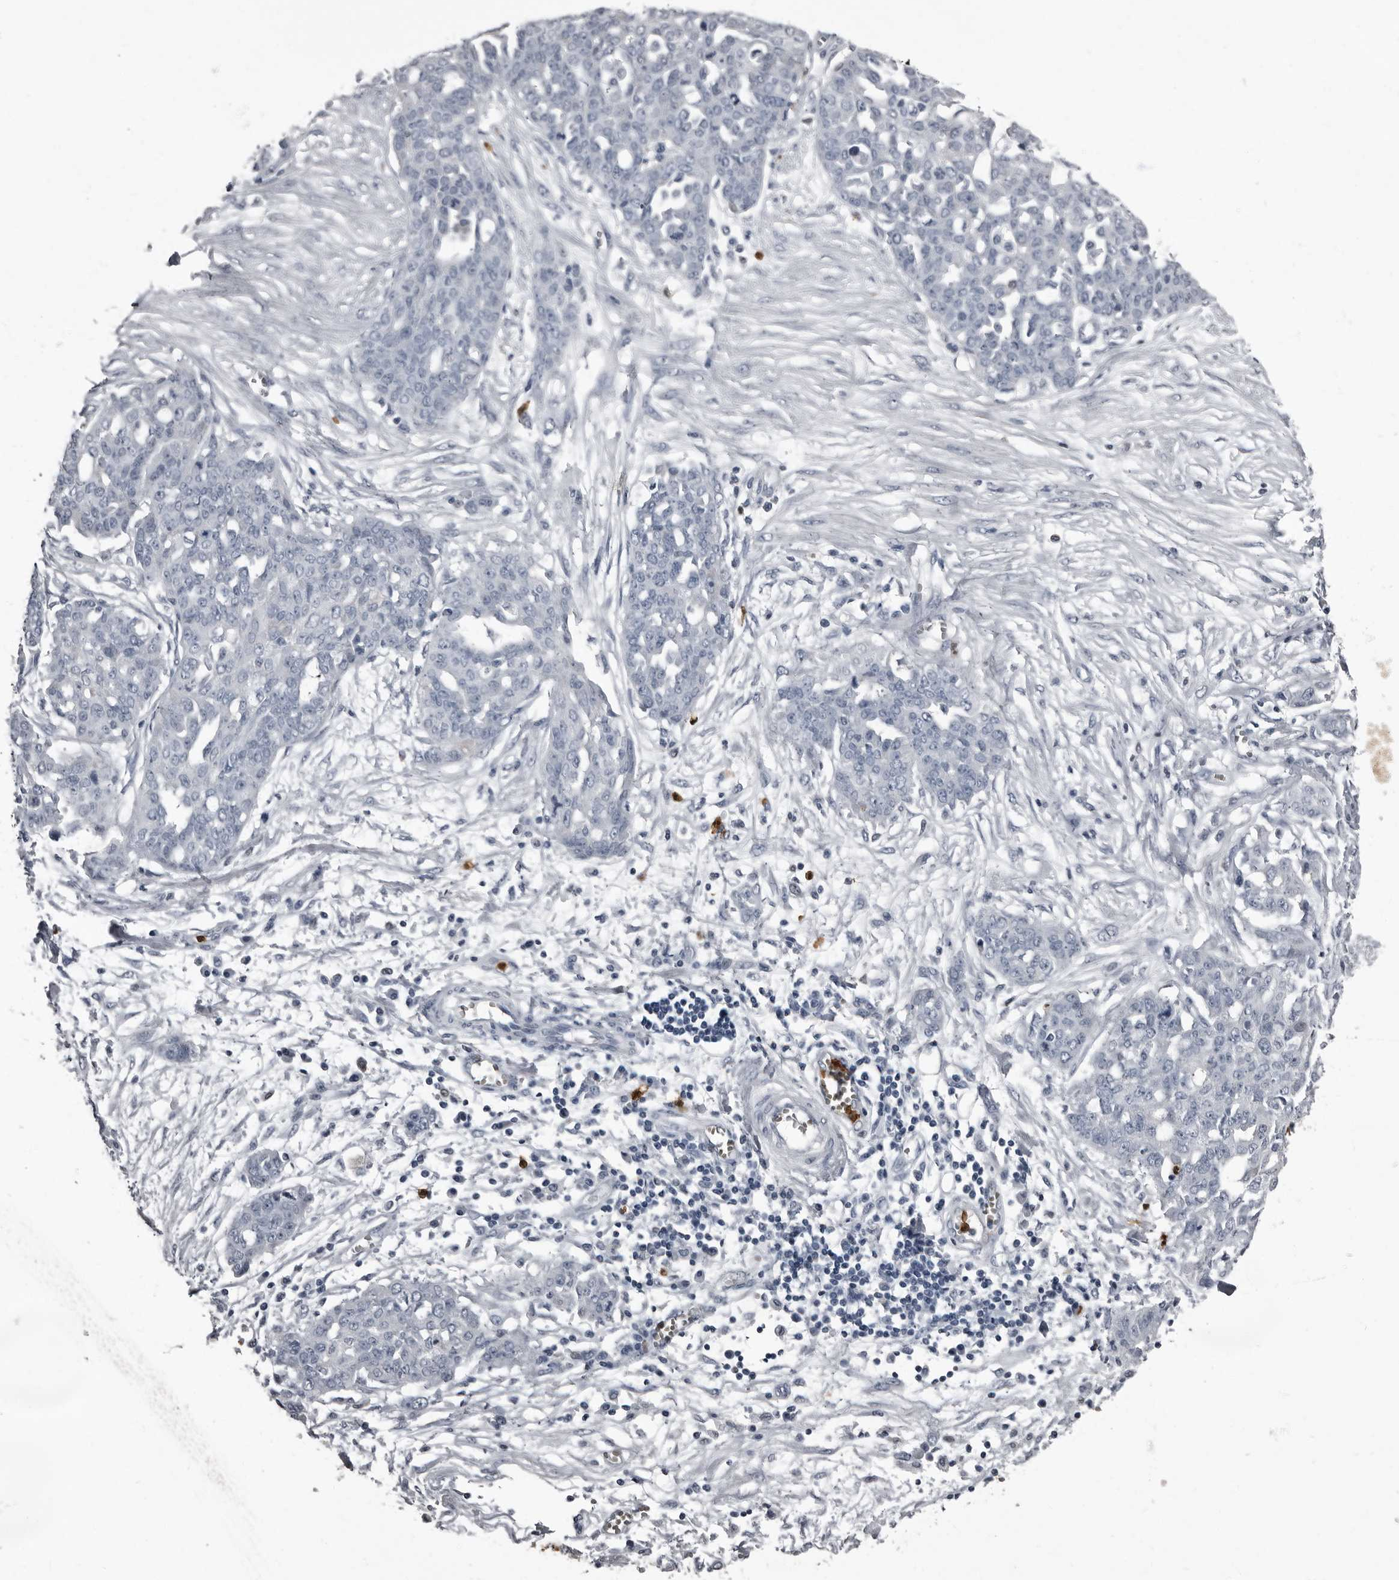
{"staining": {"intensity": "negative", "quantity": "none", "location": "none"}, "tissue": "ovarian cancer", "cell_type": "Tumor cells", "image_type": "cancer", "snomed": [{"axis": "morphology", "description": "Cystadenocarcinoma, serous, NOS"}, {"axis": "topography", "description": "Soft tissue"}, {"axis": "topography", "description": "Ovary"}], "caption": "Tumor cells show no significant positivity in ovarian cancer. (DAB immunohistochemistry, high magnification).", "gene": "TPD52L1", "patient": {"sex": "female", "age": 57}}